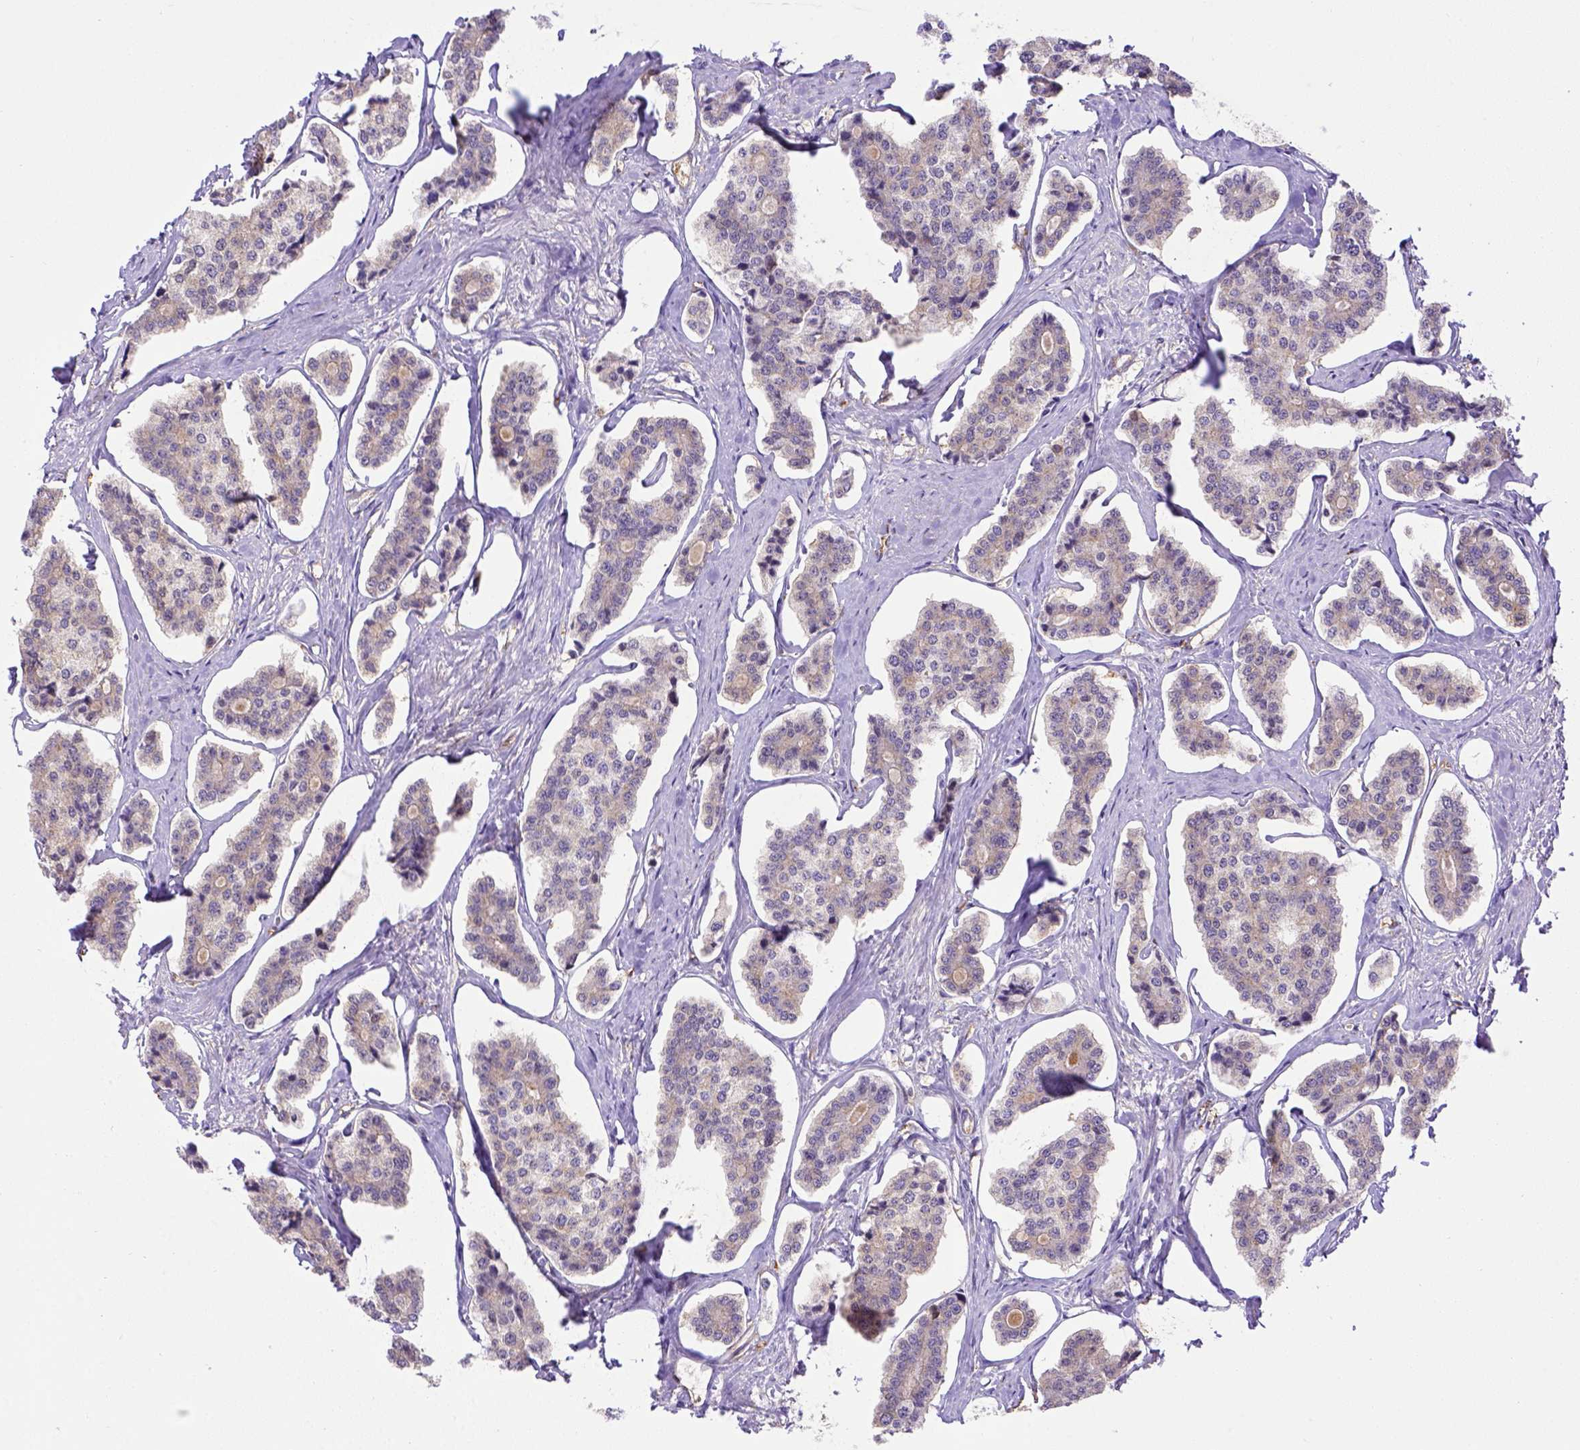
{"staining": {"intensity": "weak", "quantity": "25%-75%", "location": "cytoplasmic/membranous"}, "tissue": "carcinoid", "cell_type": "Tumor cells", "image_type": "cancer", "snomed": [{"axis": "morphology", "description": "Carcinoid, malignant, NOS"}, {"axis": "topography", "description": "Small intestine"}], "caption": "Brown immunohistochemical staining in carcinoid demonstrates weak cytoplasmic/membranous expression in about 25%-75% of tumor cells.", "gene": "BTN1A1", "patient": {"sex": "female", "age": 65}}